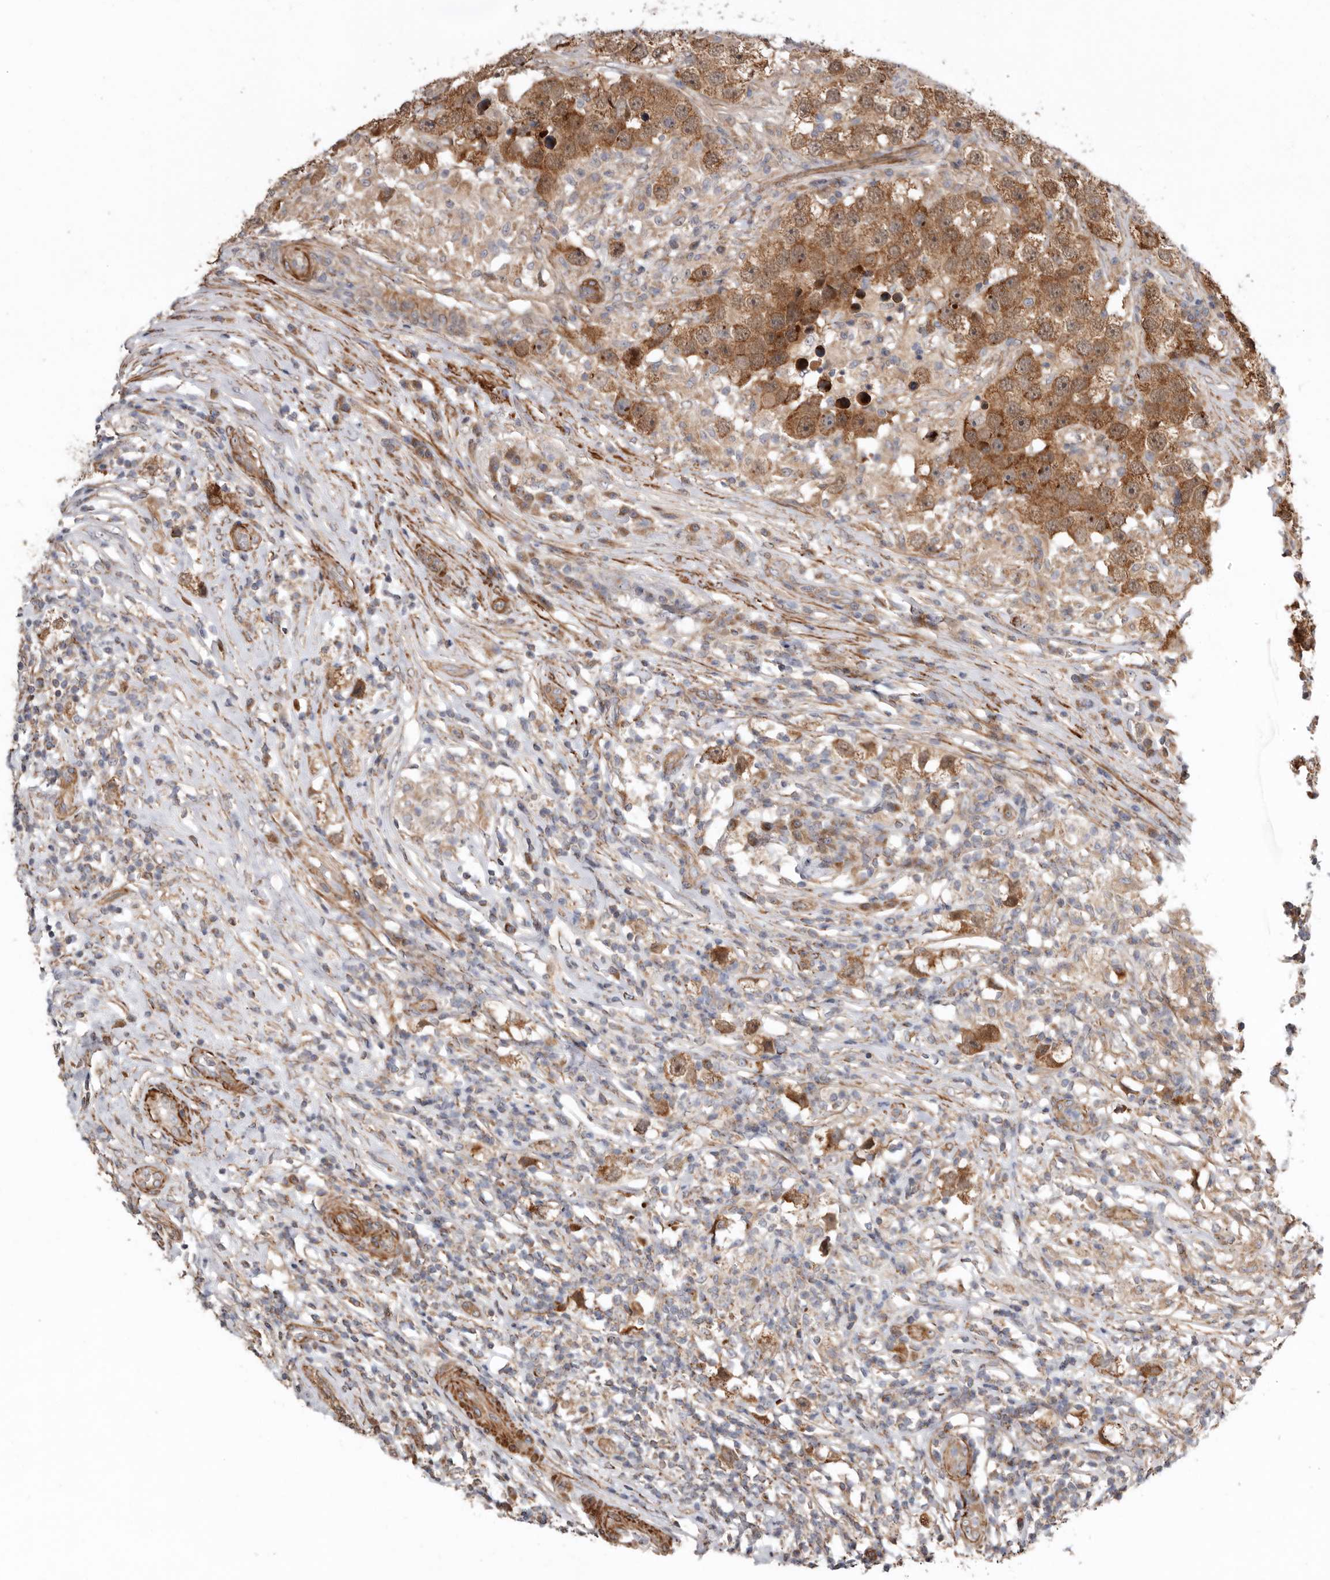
{"staining": {"intensity": "moderate", "quantity": ">75%", "location": "cytoplasmic/membranous"}, "tissue": "testis cancer", "cell_type": "Tumor cells", "image_type": "cancer", "snomed": [{"axis": "morphology", "description": "Seminoma, NOS"}, {"axis": "topography", "description": "Testis"}], "caption": "Approximately >75% of tumor cells in testis seminoma exhibit moderate cytoplasmic/membranous protein expression as visualized by brown immunohistochemical staining.", "gene": "PROKR1", "patient": {"sex": "male", "age": 49}}